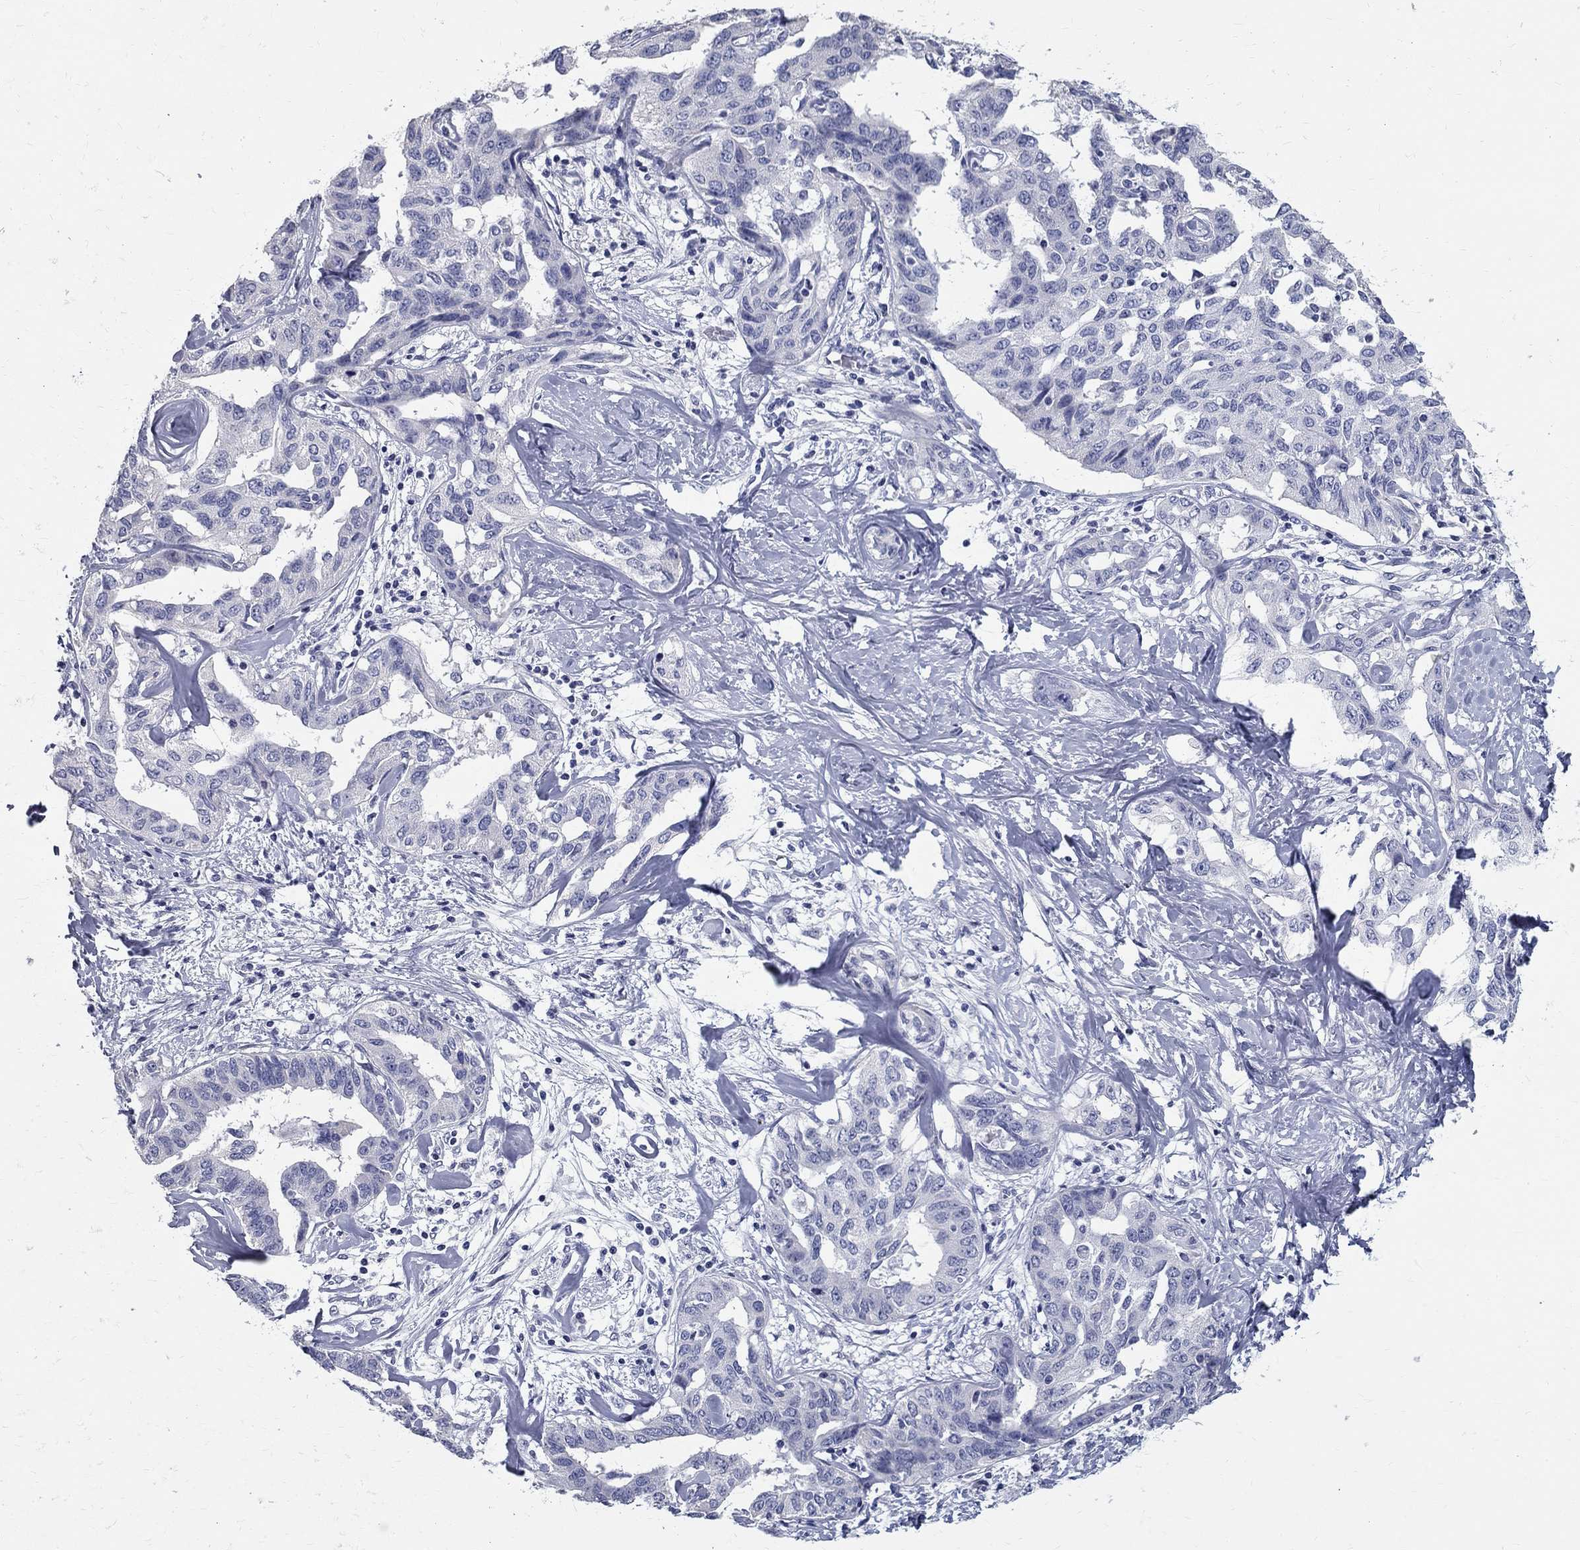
{"staining": {"intensity": "negative", "quantity": "none", "location": "none"}, "tissue": "liver cancer", "cell_type": "Tumor cells", "image_type": "cancer", "snomed": [{"axis": "morphology", "description": "Cholangiocarcinoma"}, {"axis": "topography", "description": "Liver"}], "caption": "DAB immunohistochemical staining of human cholangiocarcinoma (liver) reveals no significant expression in tumor cells.", "gene": "TGM4", "patient": {"sex": "male", "age": 59}}